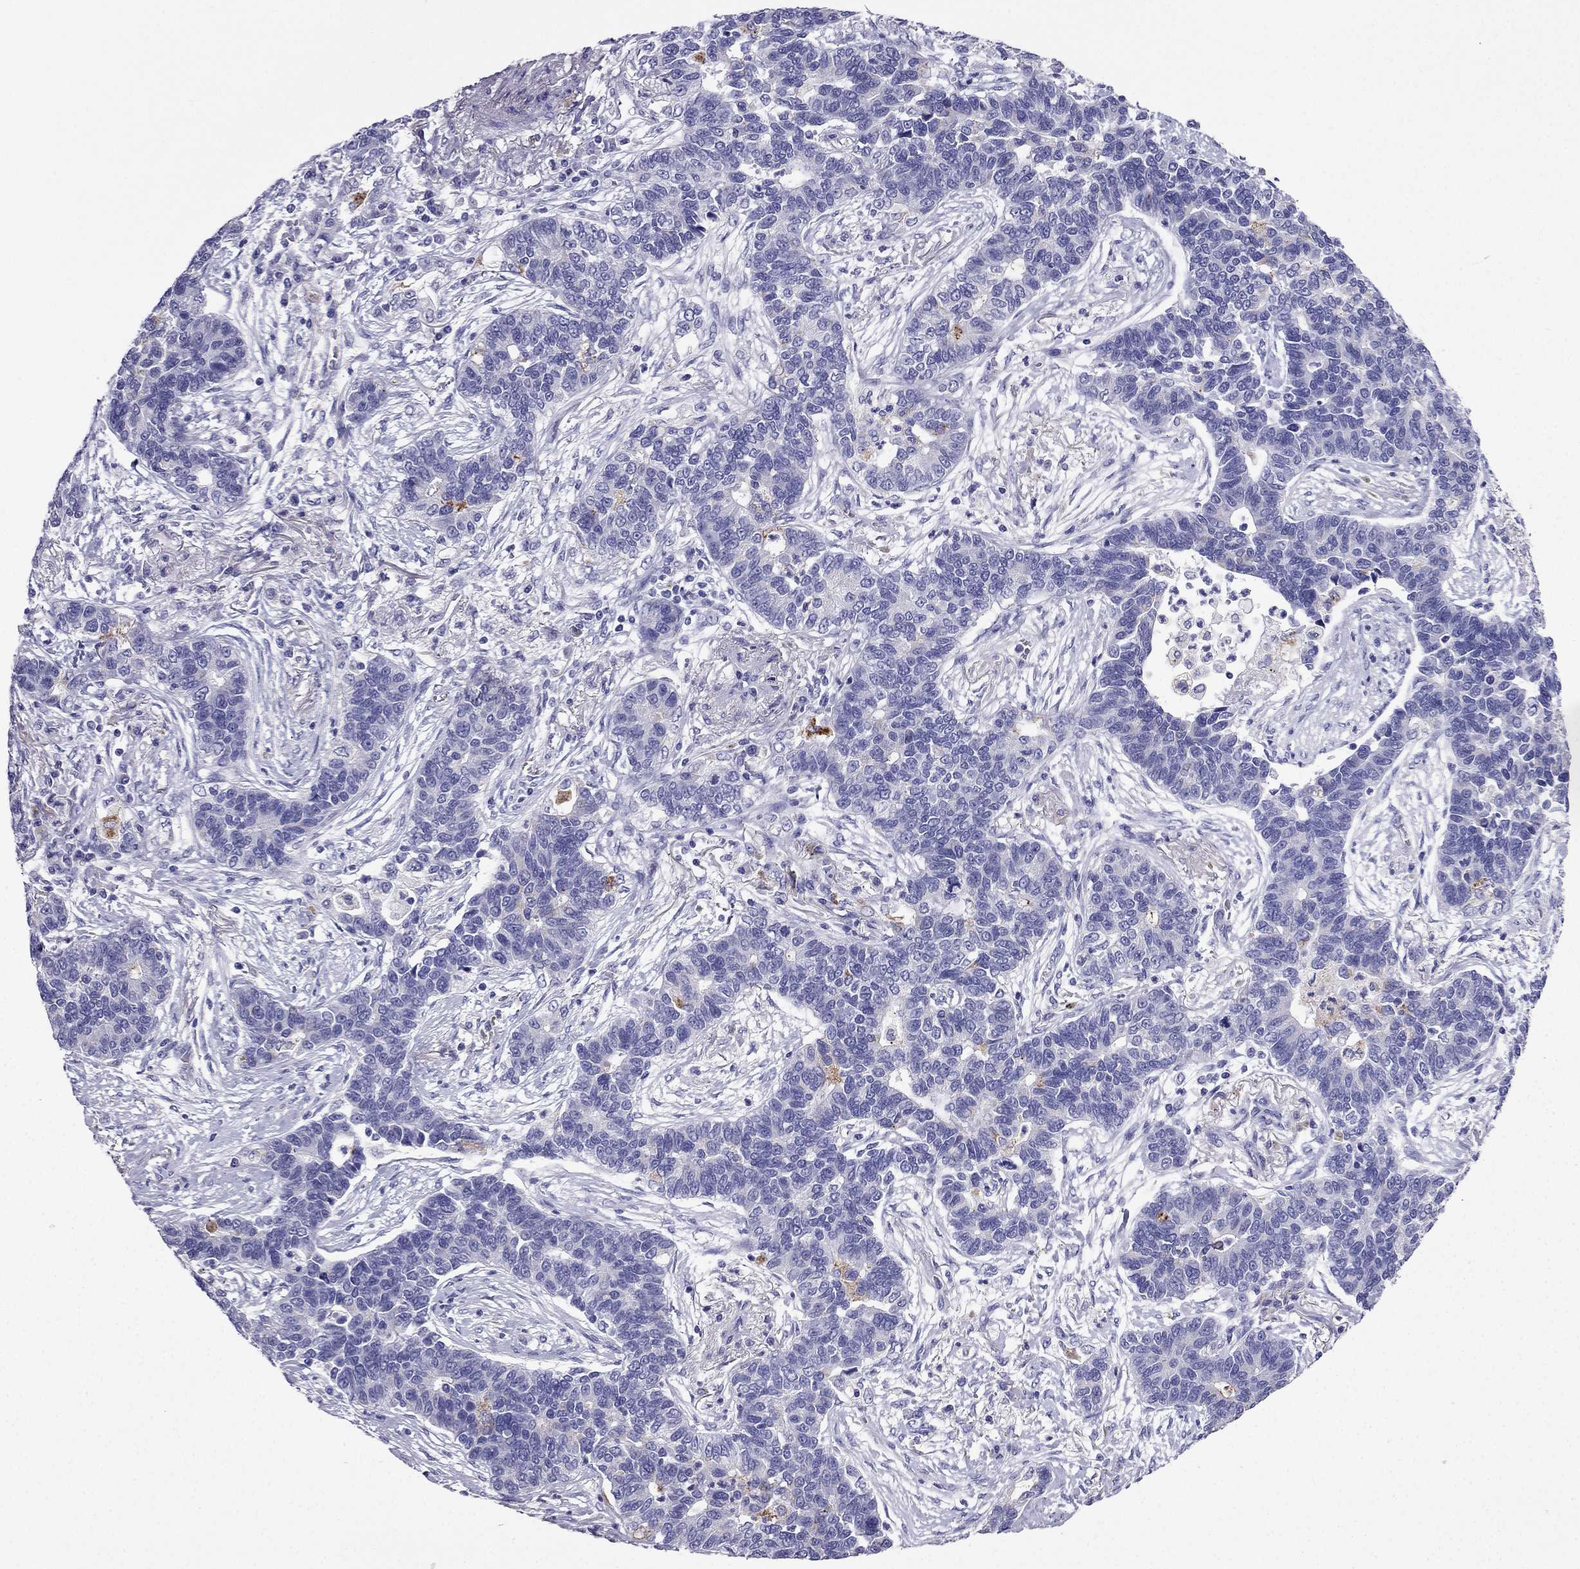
{"staining": {"intensity": "negative", "quantity": "none", "location": "none"}, "tissue": "lung cancer", "cell_type": "Tumor cells", "image_type": "cancer", "snomed": [{"axis": "morphology", "description": "Adenocarcinoma, NOS"}, {"axis": "topography", "description": "Lung"}], "caption": "DAB (3,3'-diaminobenzidine) immunohistochemical staining of human lung adenocarcinoma demonstrates no significant positivity in tumor cells.", "gene": "PTH", "patient": {"sex": "female", "age": 57}}